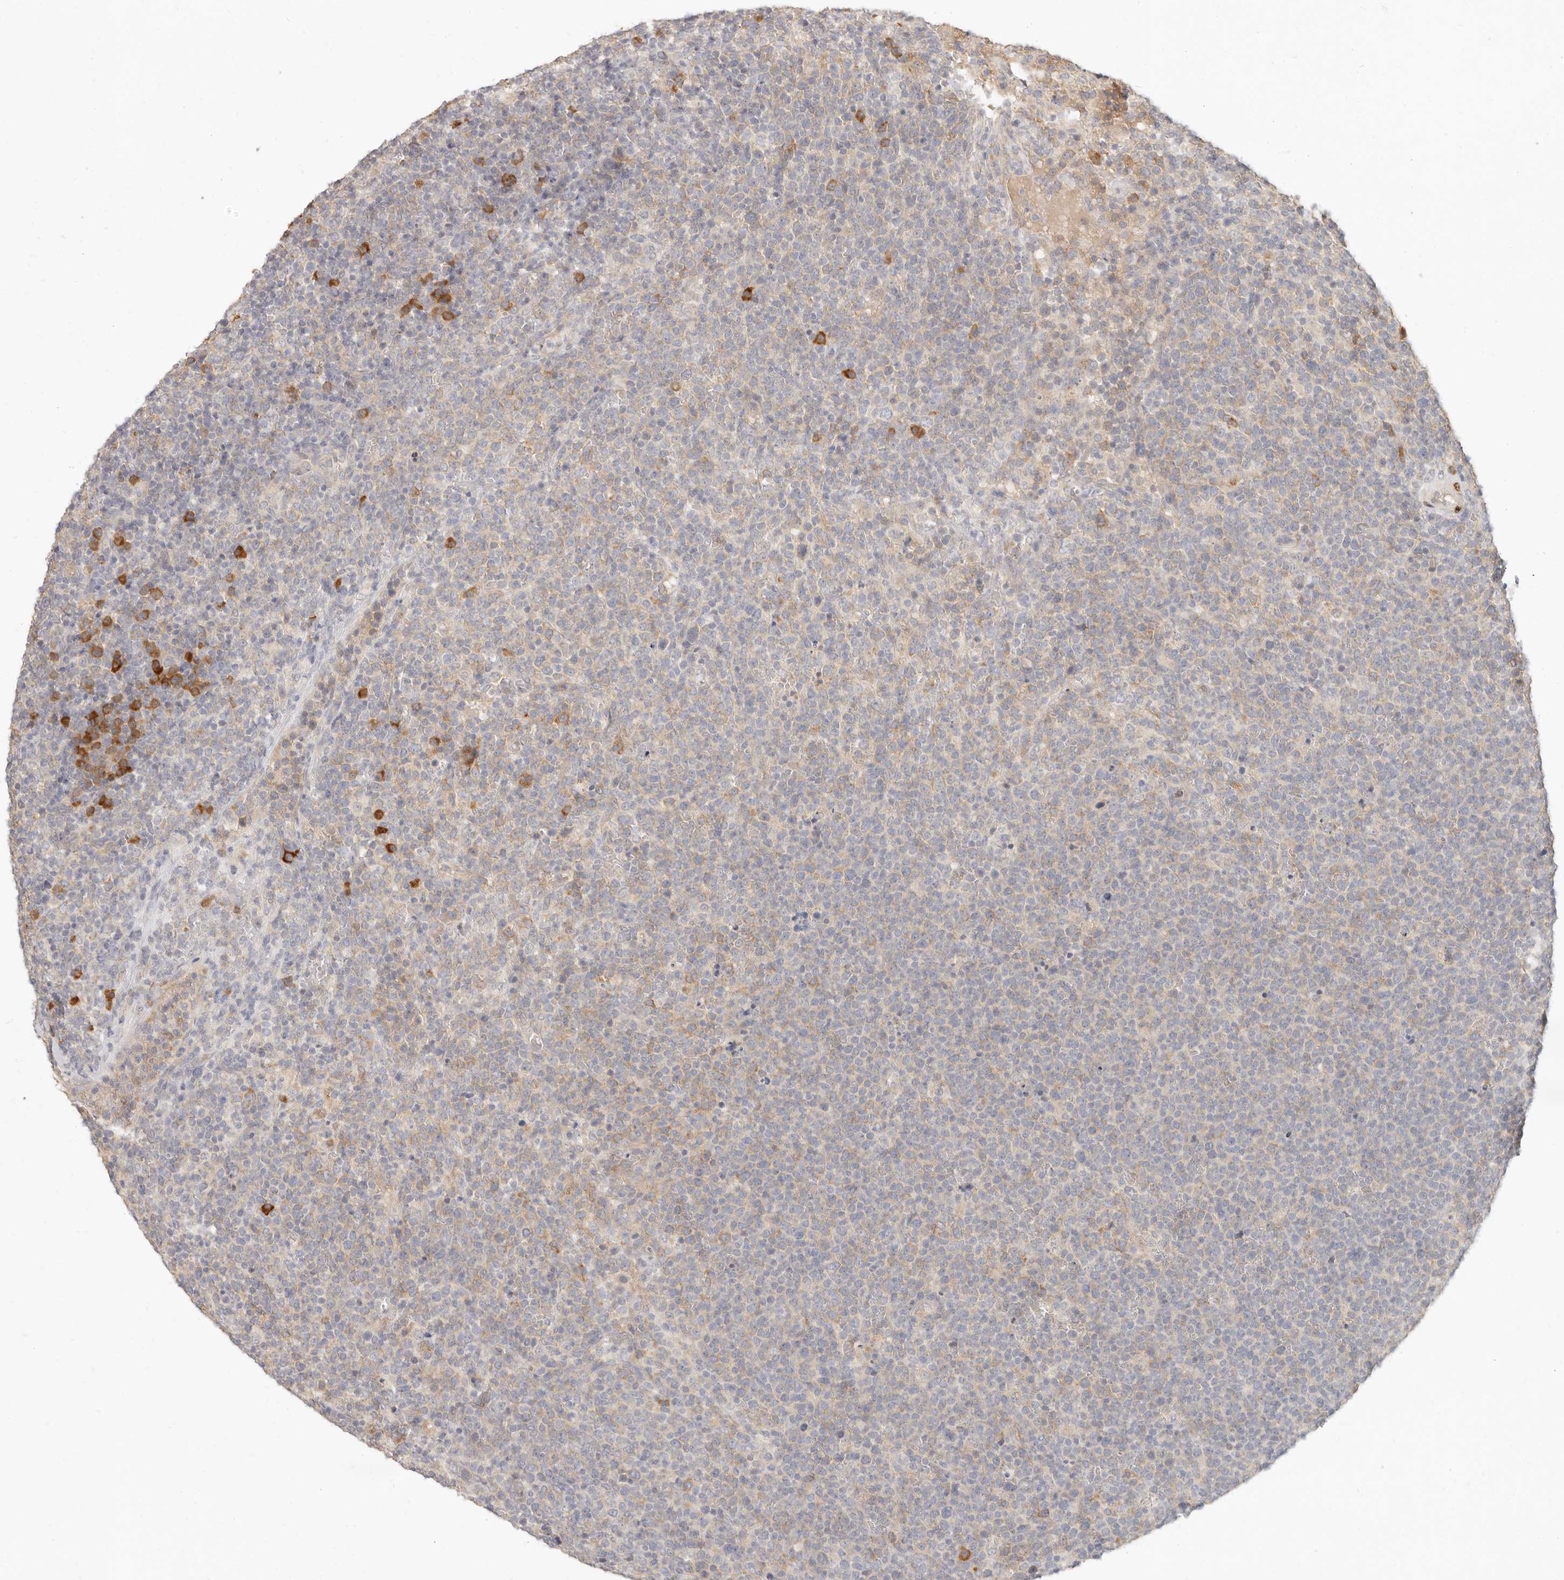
{"staining": {"intensity": "moderate", "quantity": "<25%", "location": "cytoplasmic/membranous"}, "tissue": "lymphoma", "cell_type": "Tumor cells", "image_type": "cancer", "snomed": [{"axis": "morphology", "description": "Malignant lymphoma, non-Hodgkin's type, High grade"}, {"axis": "topography", "description": "Lymph node"}], "caption": "Brown immunohistochemical staining in high-grade malignant lymphoma, non-Hodgkin's type demonstrates moderate cytoplasmic/membranous positivity in approximately <25% of tumor cells. Using DAB (3,3'-diaminobenzidine) (brown) and hematoxylin (blue) stains, captured at high magnification using brightfield microscopy.", "gene": "PABPC4", "patient": {"sex": "male", "age": 61}}